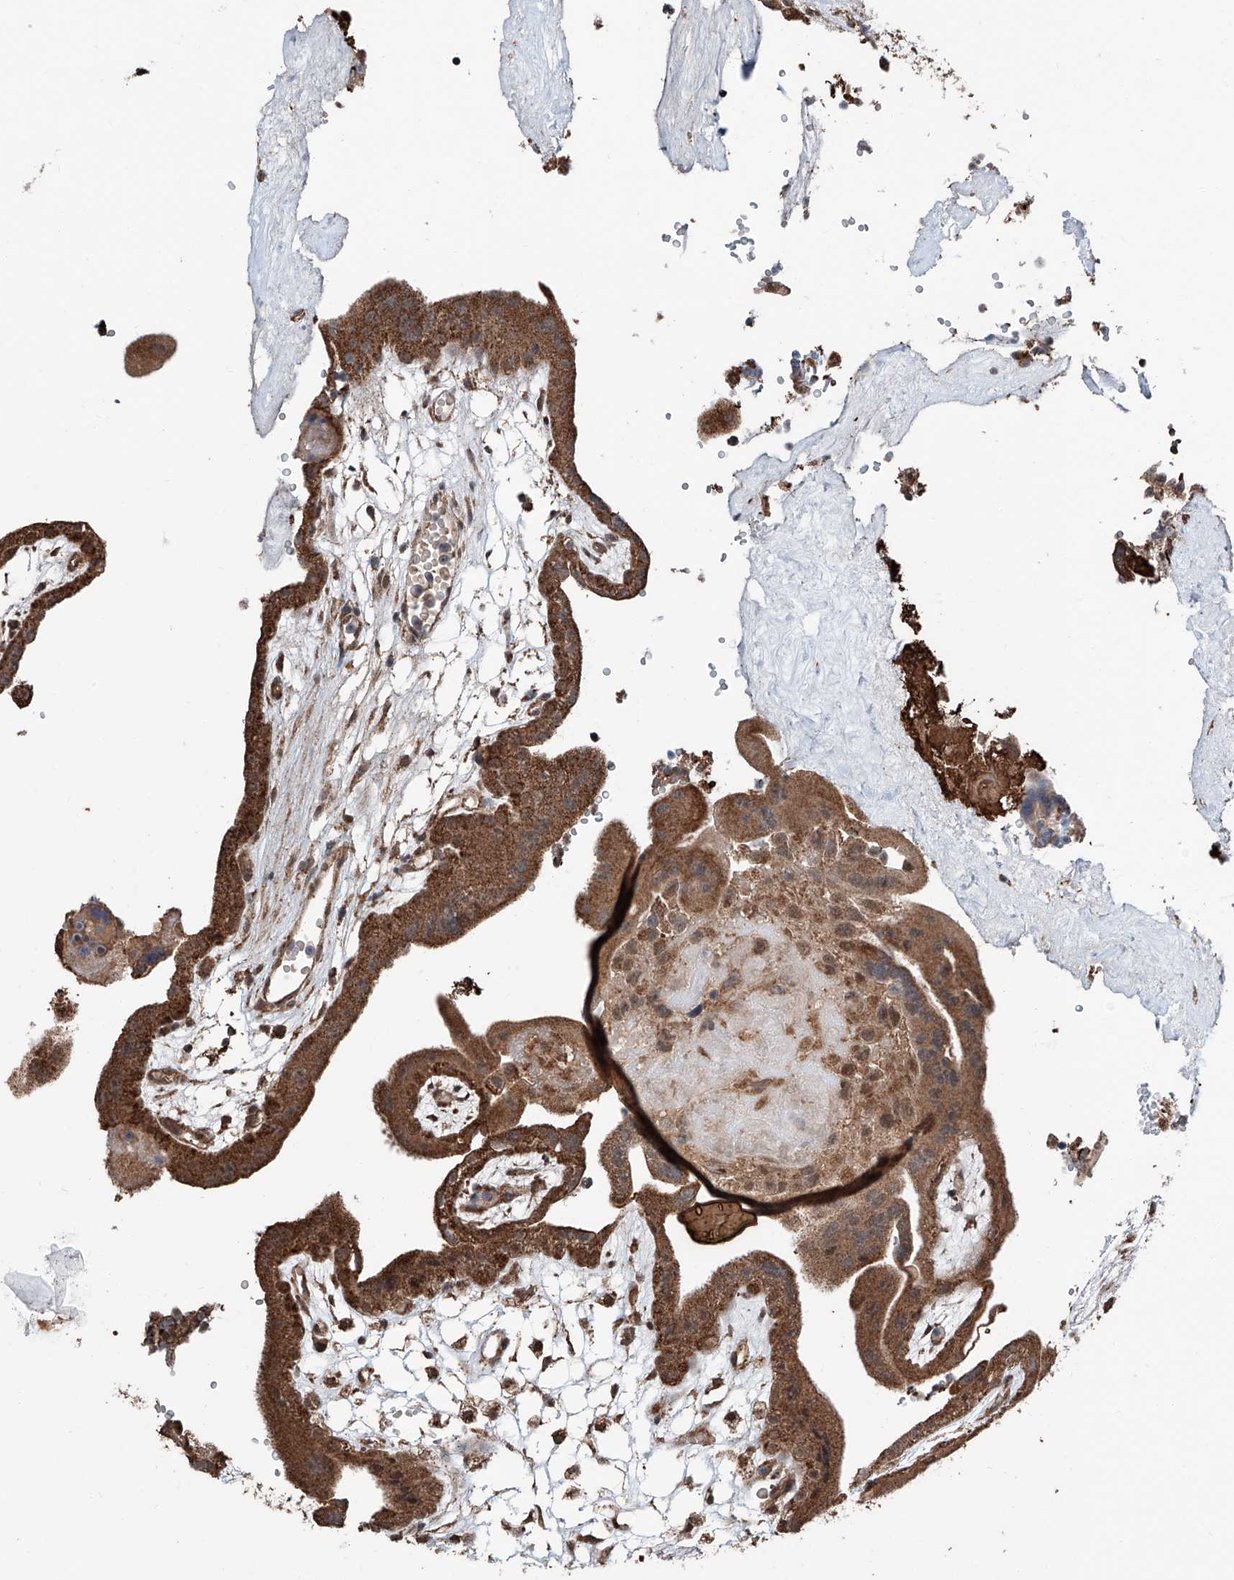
{"staining": {"intensity": "moderate", "quantity": ">75%", "location": "cytoplasmic/membranous,nuclear"}, "tissue": "placenta", "cell_type": "Decidual cells", "image_type": "normal", "snomed": [{"axis": "morphology", "description": "Normal tissue, NOS"}, {"axis": "topography", "description": "Placenta"}], "caption": "IHC micrograph of benign human placenta stained for a protein (brown), which shows medium levels of moderate cytoplasmic/membranous,nuclear staining in about >75% of decidual cells.", "gene": "ZNF445", "patient": {"sex": "female", "age": 18}}